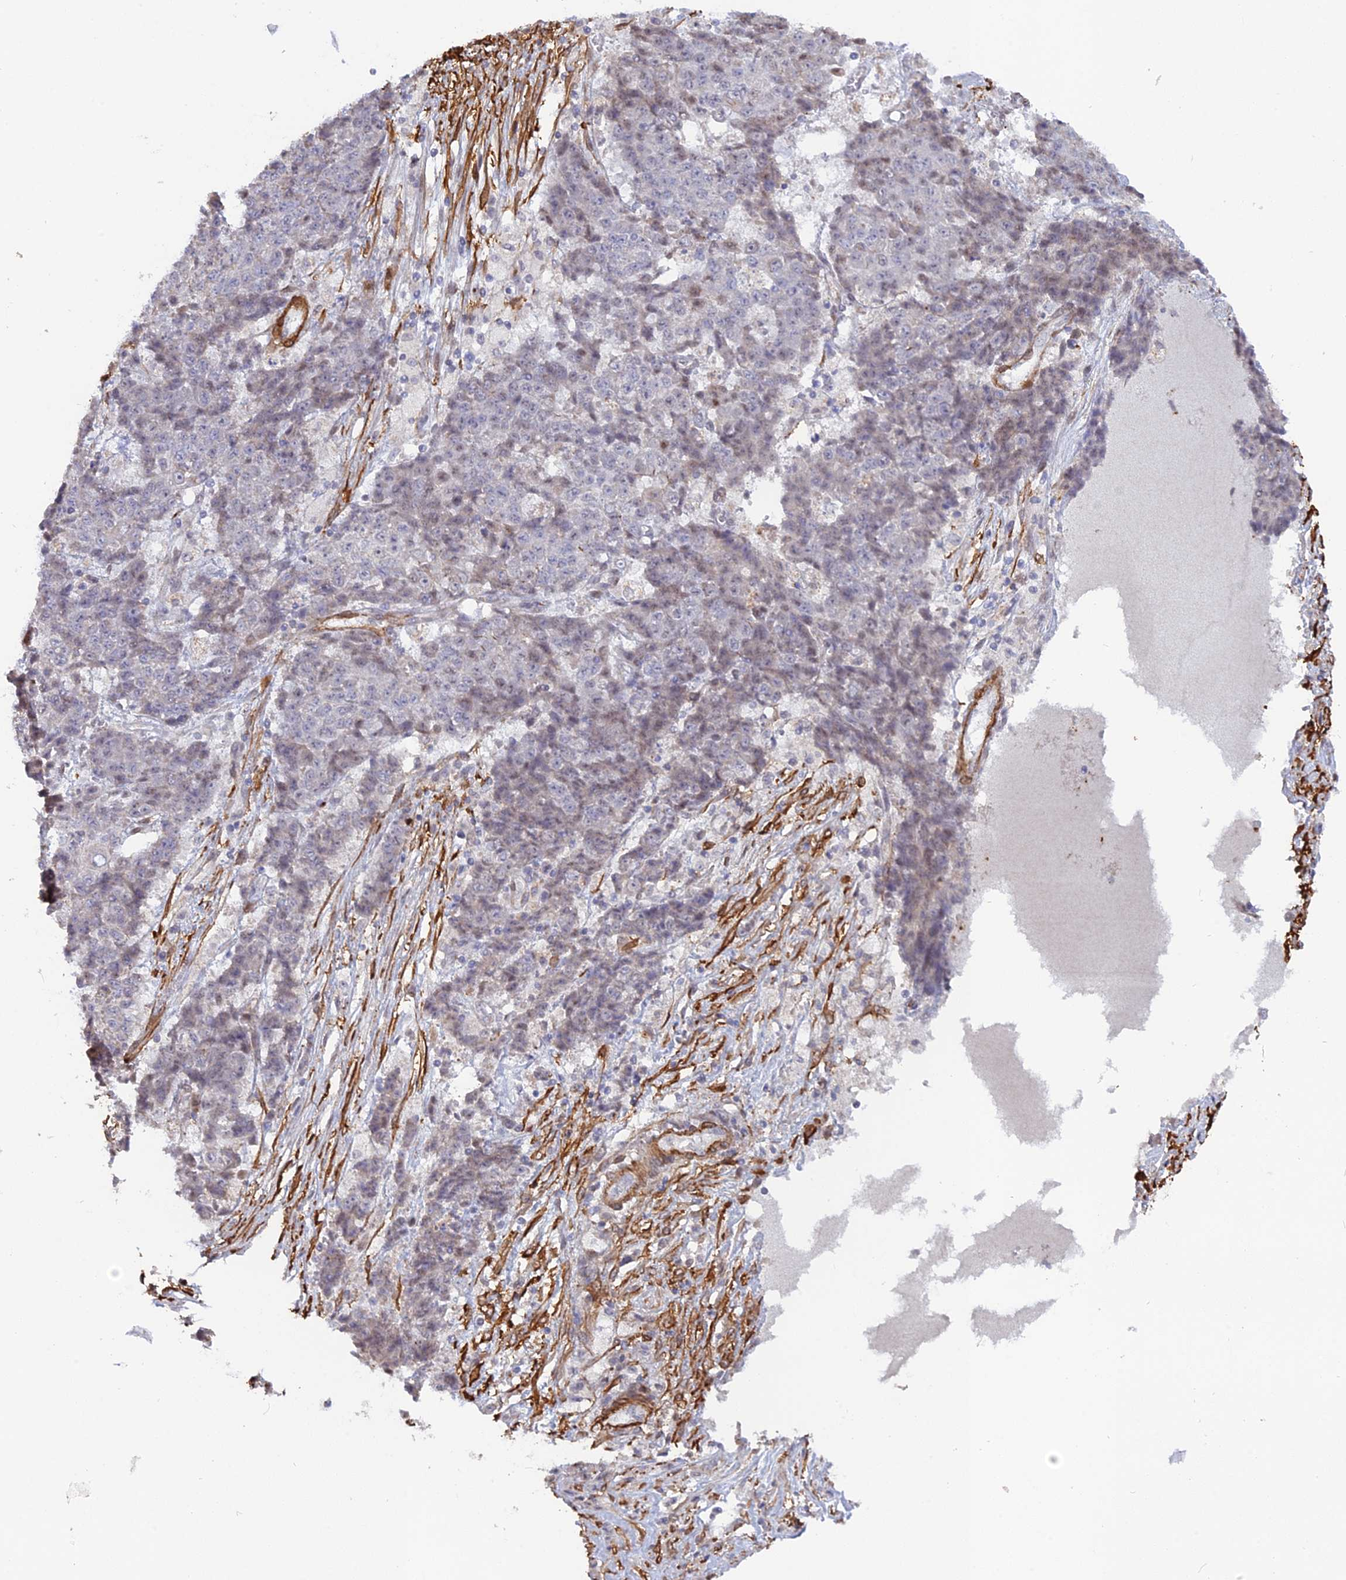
{"staining": {"intensity": "negative", "quantity": "none", "location": "none"}, "tissue": "ovarian cancer", "cell_type": "Tumor cells", "image_type": "cancer", "snomed": [{"axis": "morphology", "description": "Carcinoma, endometroid"}, {"axis": "topography", "description": "Ovary"}], "caption": "Tumor cells are negative for brown protein staining in ovarian endometroid carcinoma. The staining is performed using DAB brown chromogen with nuclei counter-stained in using hematoxylin.", "gene": "CCDC154", "patient": {"sex": "female", "age": 42}}